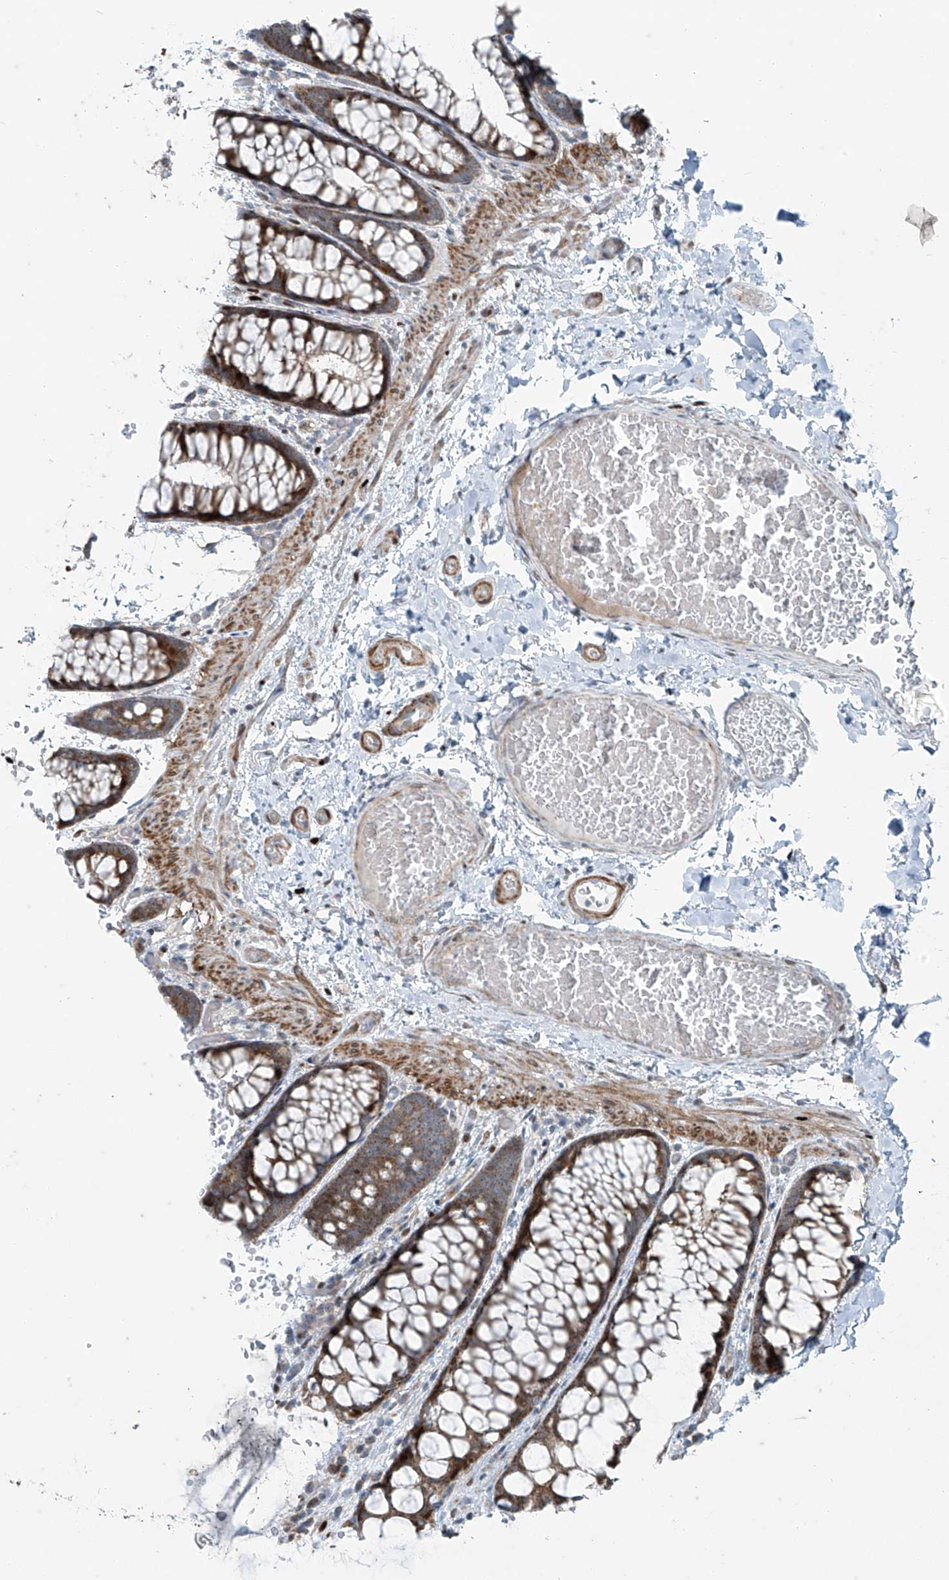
{"staining": {"intensity": "strong", "quantity": "25%-75%", "location": "cytoplasmic/membranous"}, "tissue": "colon", "cell_type": "Endothelial cells", "image_type": "normal", "snomed": [{"axis": "morphology", "description": "Normal tissue, NOS"}, {"axis": "topography", "description": "Colon"}], "caption": "Colon stained for a protein (brown) displays strong cytoplasmic/membranous positive staining in approximately 25%-75% of endothelial cells.", "gene": "PPCS", "patient": {"sex": "male", "age": 47}}